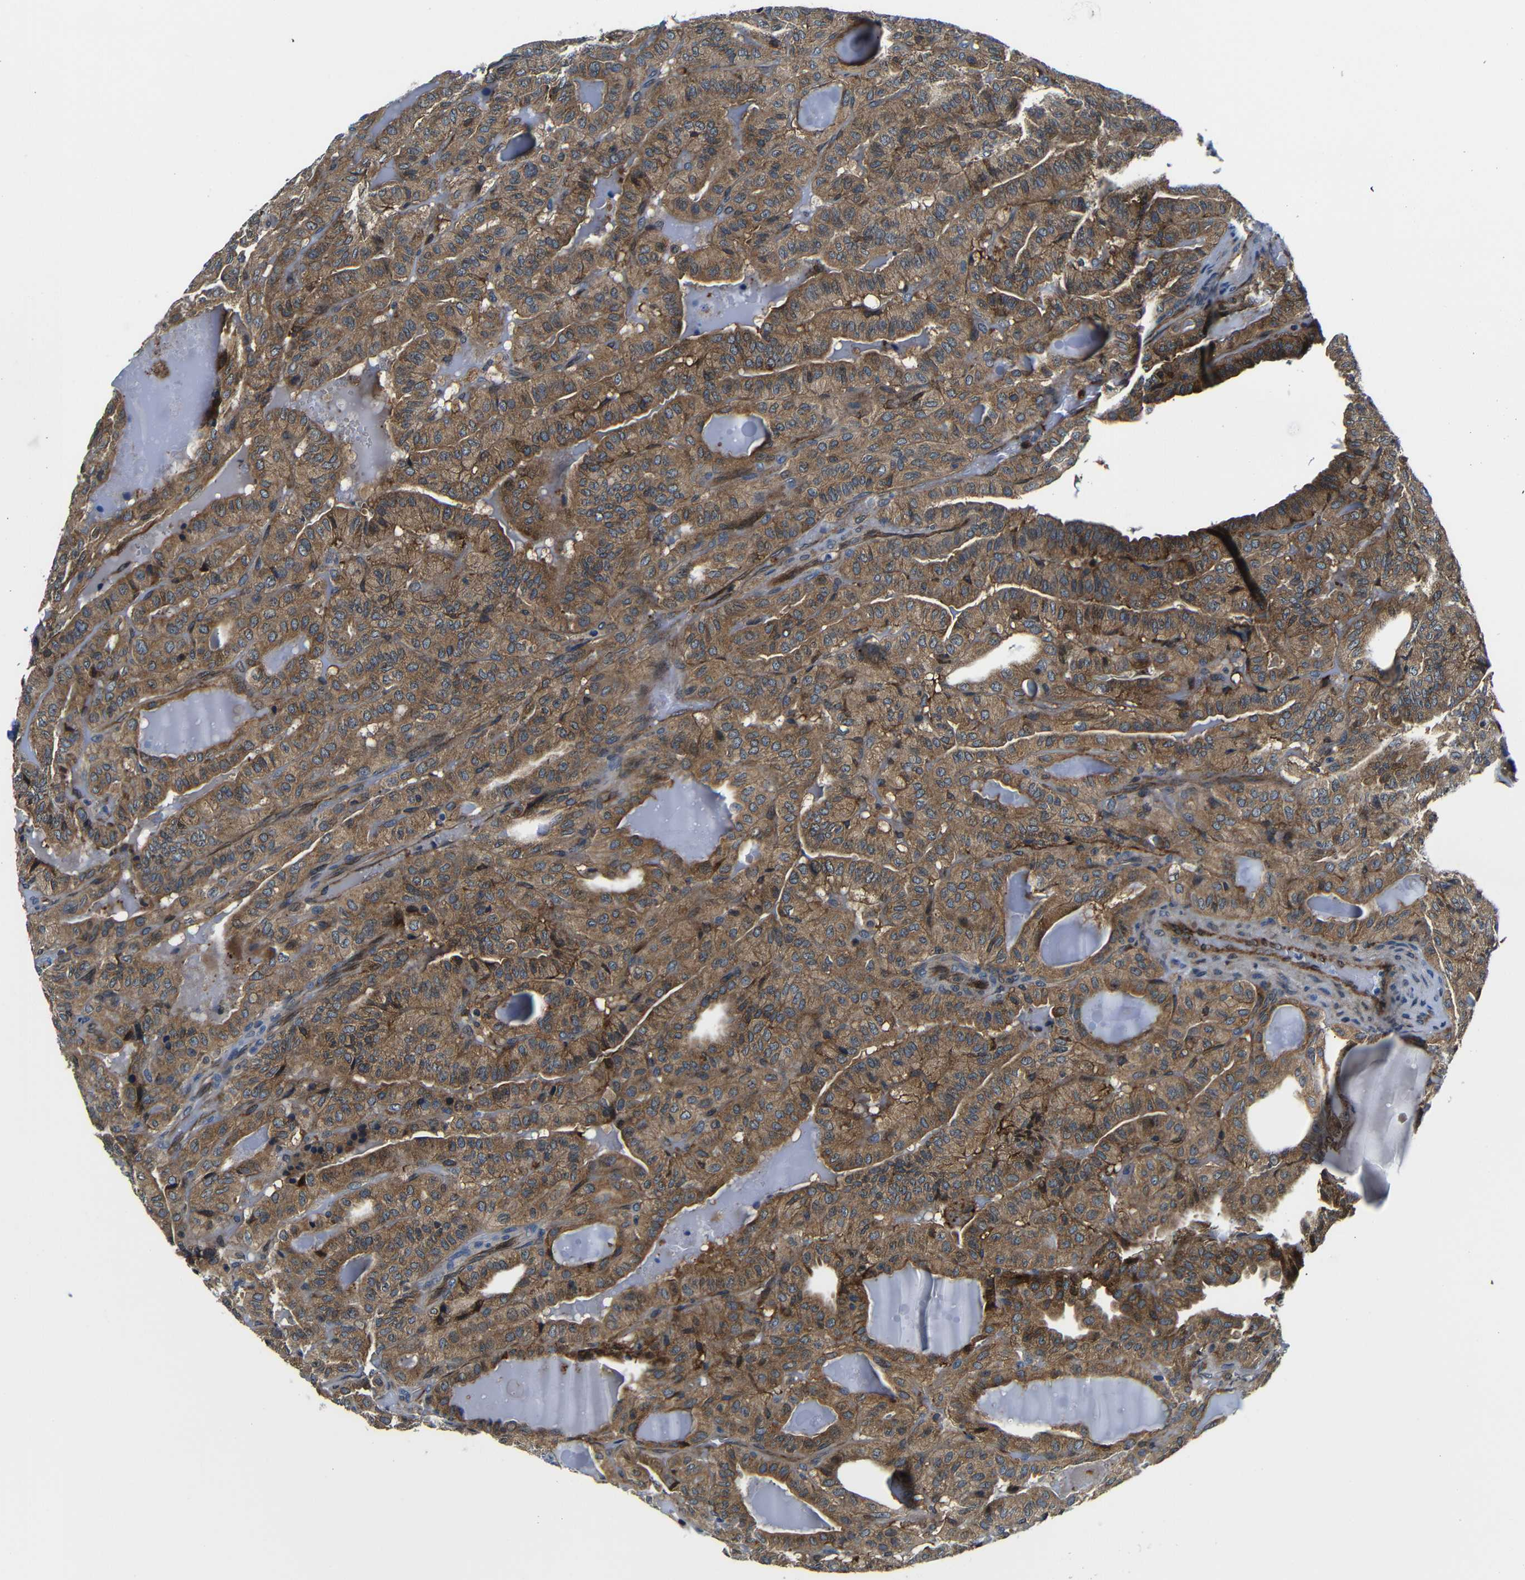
{"staining": {"intensity": "moderate", "quantity": ">75%", "location": "cytoplasmic/membranous"}, "tissue": "thyroid cancer", "cell_type": "Tumor cells", "image_type": "cancer", "snomed": [{"axis": "morphology", "description": "Papillary adenocarcinoma, NOS"}, {"axis": "topography", "description": "Thyroid gland"}], "caption": "Protein analysis of thyroid cancer (papillary adenocarcinoma) tissue shows moderate cytoplasmic/membranous staining in approximately >75% of tumor cells.", "gene": "ABCE1", "patient": {"sex": "male", "age": 77}}